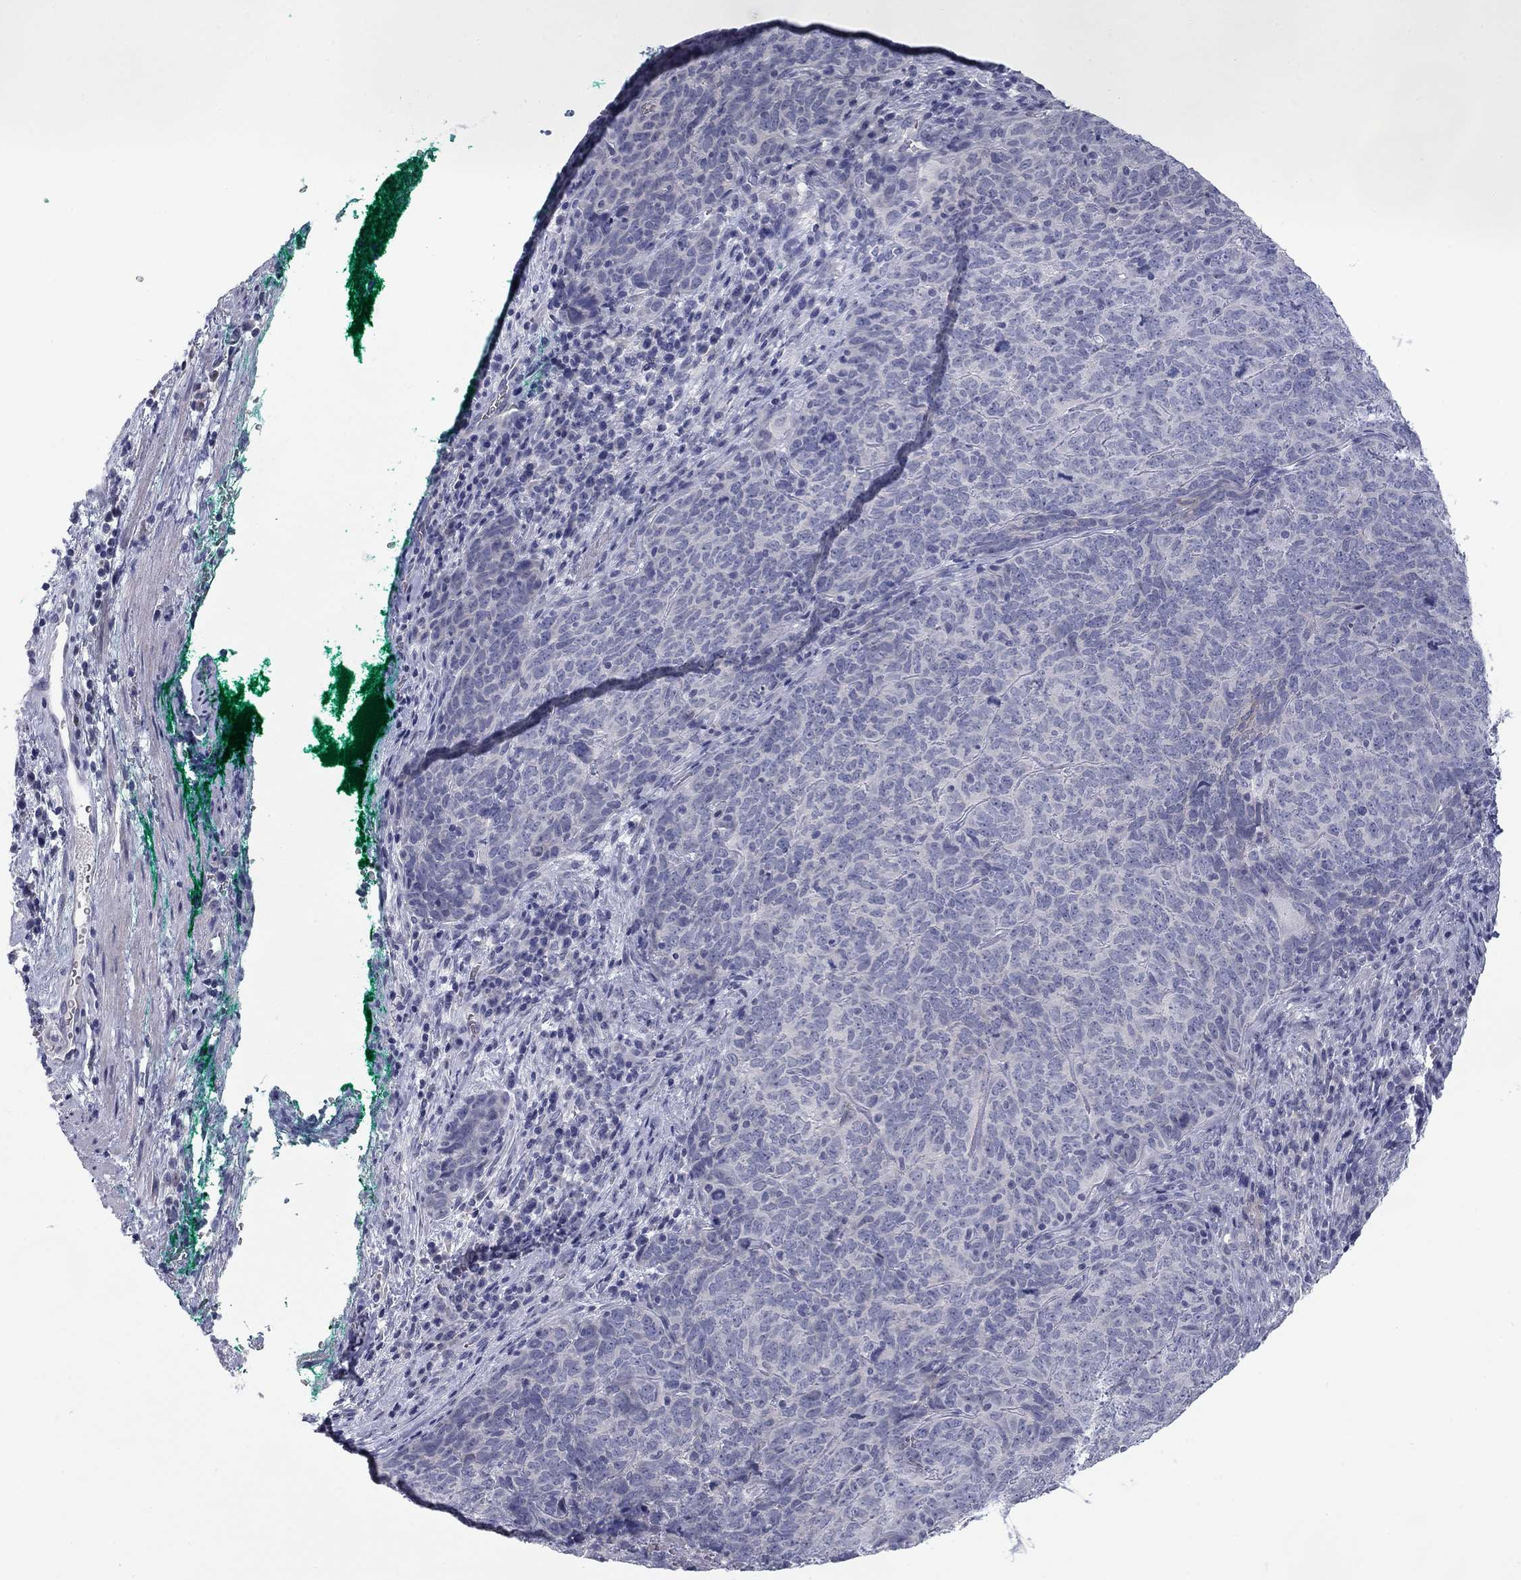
{"staining": {"intensity": "negative", "quantity": "none", "location": "none"}, "tissue": "skin cancer", "cell_type": "Tumor cells", "image_type": "cancer", "snomed": [{"axis": "morphology", "description": "Squamous cell carcinoma, NOS"}, {"axis": "topography", "description": "Skin"}, {"axis": "topography", "description": "Anal"}], "caption": "IHC image of skin squamous cell carcinoma stained for a protein (brown), which demonstrates no staining in tumor cells.", "gene": "CALB1", "patient": {"sex": "female", "age": 51}}